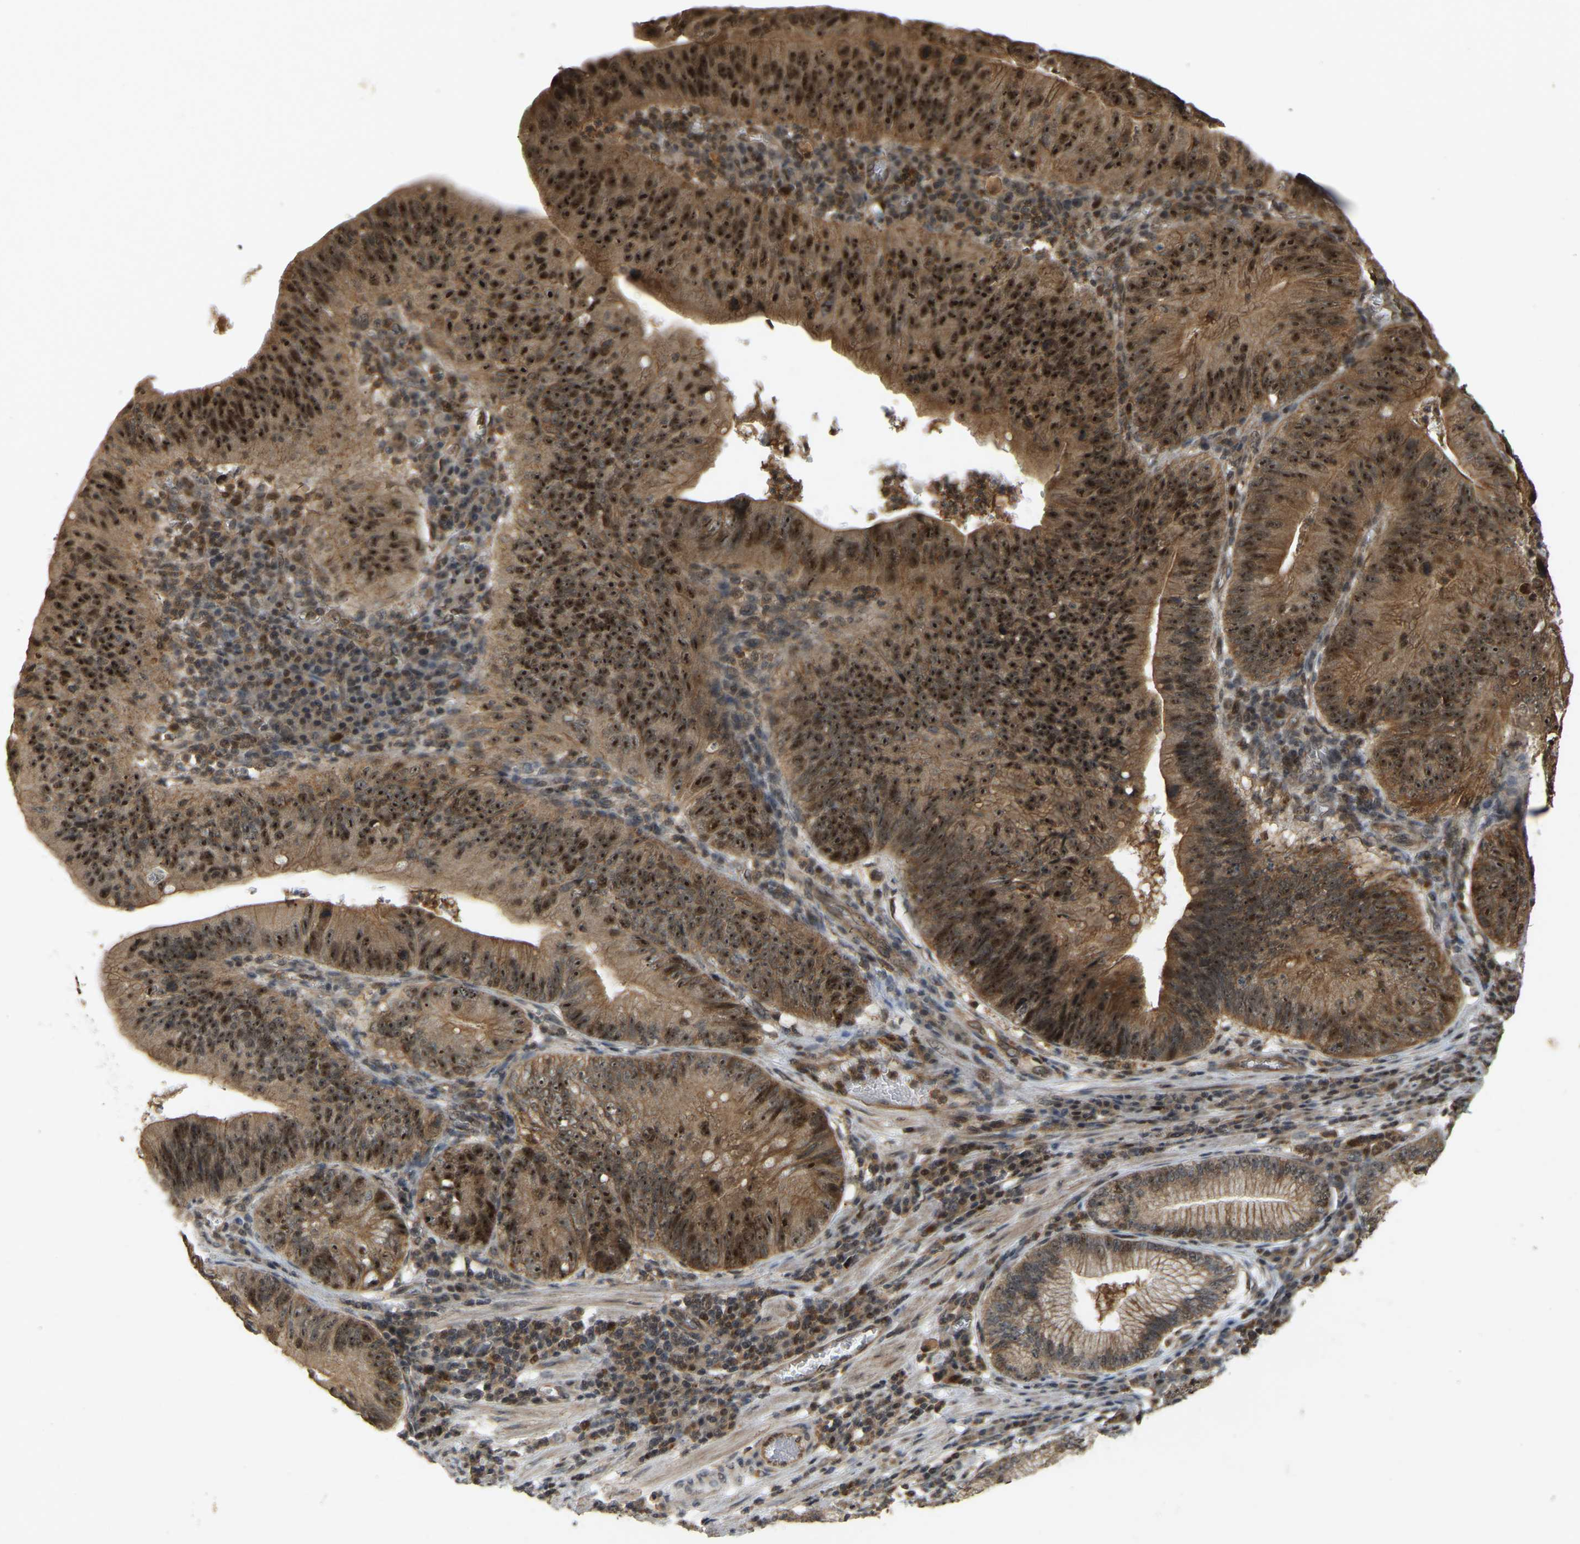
{"staining": {"intensity": "strong", "quantity": ">75%", "location": "cytoplasmic/membranous,nuclear"}, "tissue": "stomach cancer", "cell_type": "Tumor cells", "image_type": "cancer", "snomed": [{"axis": "morphology", "description": "Adenocarcinoma, NOS"}, {"axis": "topography", "description": "Stomach"}], "caption": "About >75% of tumor cells in human stomach cancer reveal strong cytoplasmic/membranous and nuclear protein staining as visualized by brown immunohistochemical staining.", "gene": "BRF2", "patient": {"sex": "male", "age": 59}}